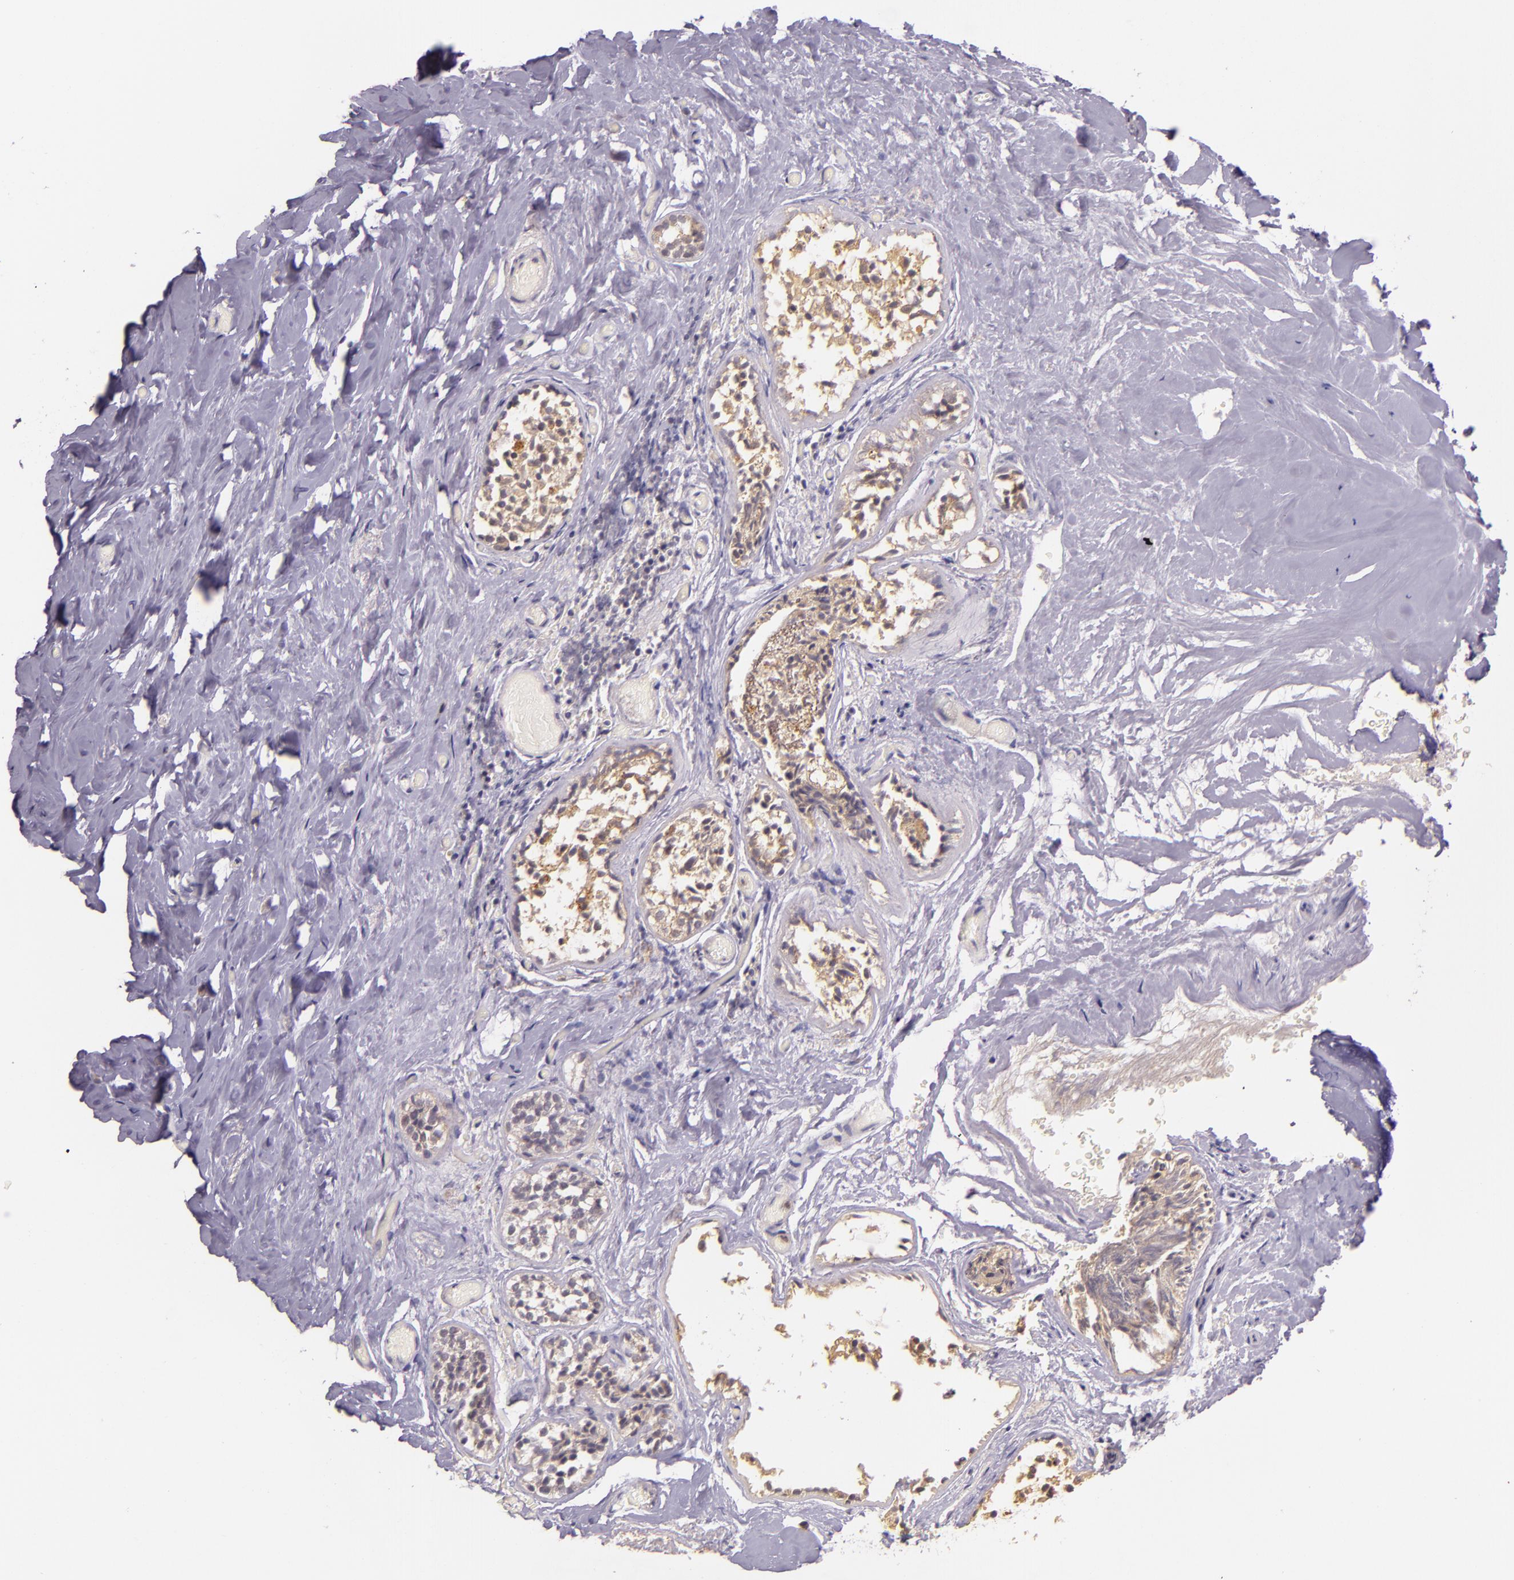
{"staining": {"intensity": "negative", "quantity": "none", "location": "none"}, "tissue": "breast", "cell_type": "Adipocytes", "image_type": "normal", "snomed": [{"axis": "morphology", "description": "Normal tissue, NOS"}, {"axis": "topography", "description": "Breast"}], "caption": "Immunohistochemistry (IHC) micrograph of benign human breast stained for a protein (brown), which demonstrates no expression in adipocytes. Nuclei are stained in blue.", "gene": "ARMH4", "patient": {"sex": "female", "age": 75}}